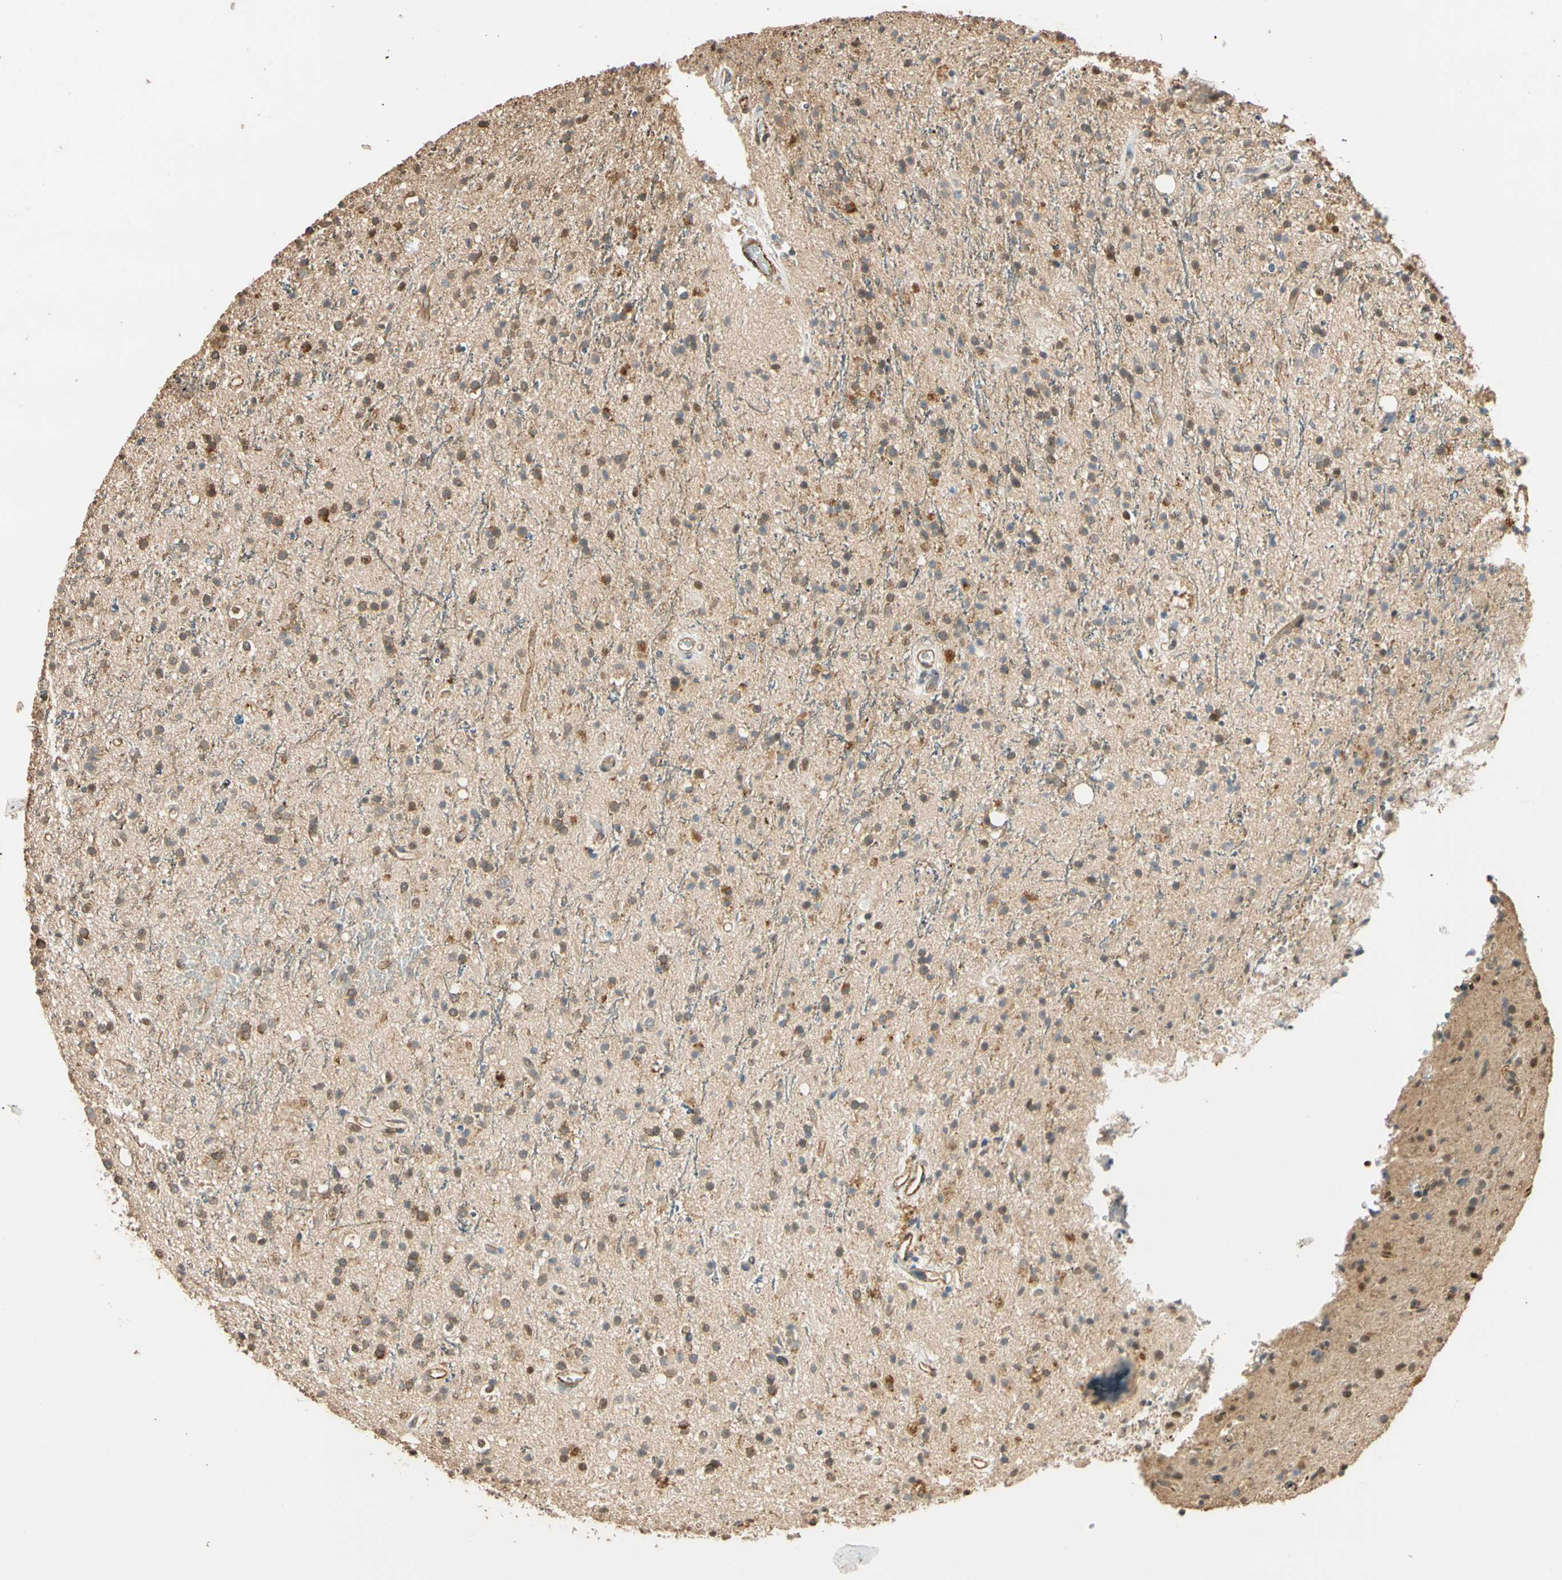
{"staining": {"intensity": "moderate", "quantity": "25%-75%", "location": "cytoplasmic/membranous"}, "tissue": "glioma", "cell_type": "Tumor cells", "image_type": "cancer", "snomed": [{"axis": "morphology", "description": "Glioma, malignant, High grade"}, {"axis": "topography", "description": "Brain"}], "caption": "Moderate cytoplasmic/membranous staining is identified in about 25%-75% of tumor cells in malignant high-grade glioma. The protein of interest is stained brown, and the nuclei are stained in blue (DAB IHC with brightfield microscopy, high magnification).", "gene": "QSER1", "patient": {"sex": "male", "age": 47}}